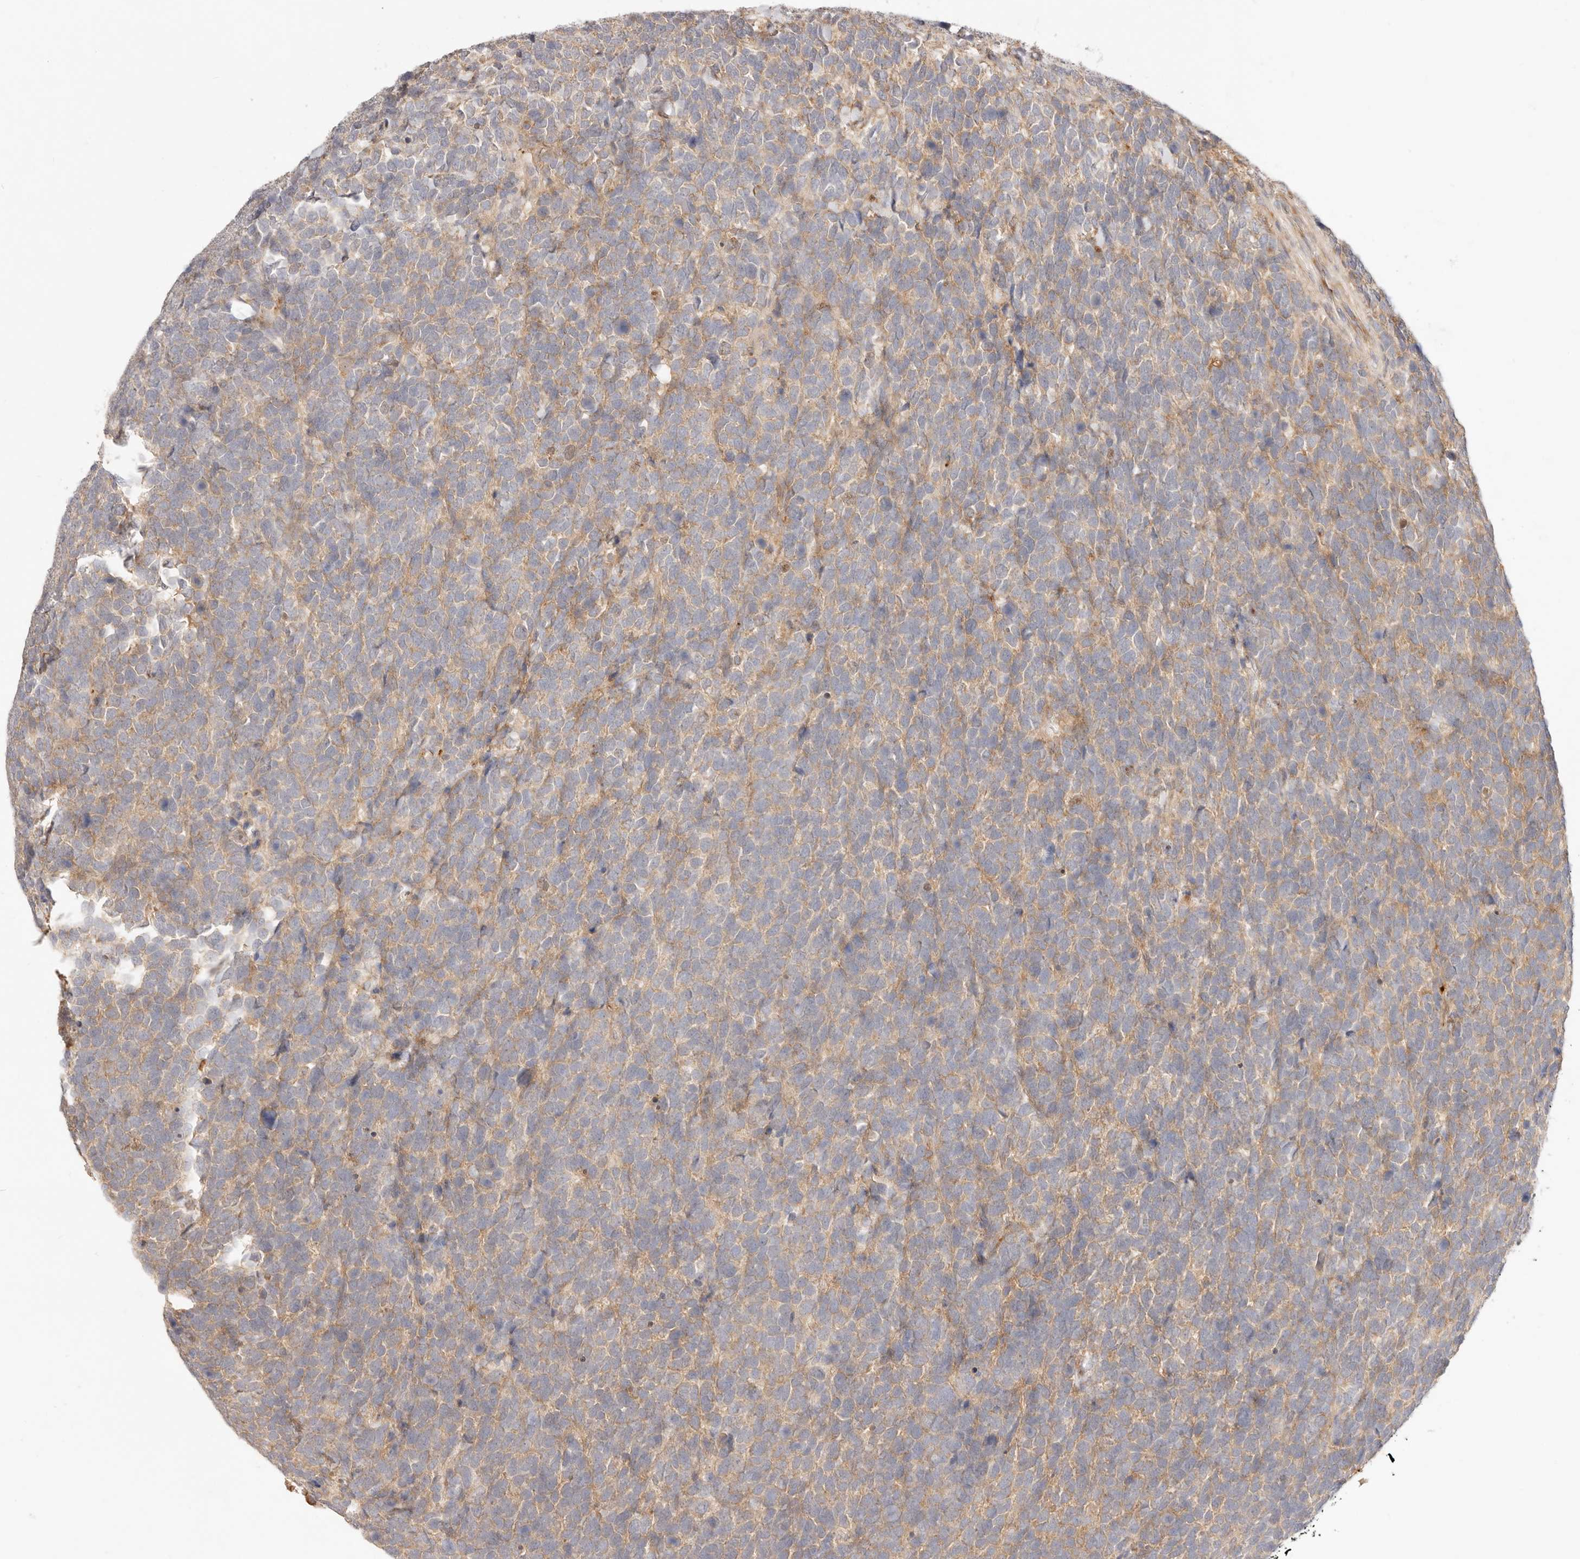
{"staining": {"intensity": "weak", "quantity": ">75%", "location": "cytoplasmic/membranous"}, "tissue": "urothelial cancer", "cell_type": "Tumor cells", "image_type": "cancer", "snomed": [{"axis": "morphology", "description": "Urothelial carcinoma, High grade"}, {"axis": "topography", "description": "Urinary bladder"}], "caption": "Protein analysis of high-grade urothelial carcinoma tissue demonstrates weak cytoplasmic/membranous positivity in approximately >75% of tumor cells. The staining was performed using DAB to visualize the protein expression in brown, while the nuclei were stained in blue with hematoxylin (Magnification: 20x).", "gene": "UBXN10", "patient": {"sex": "female", "age": 80}}